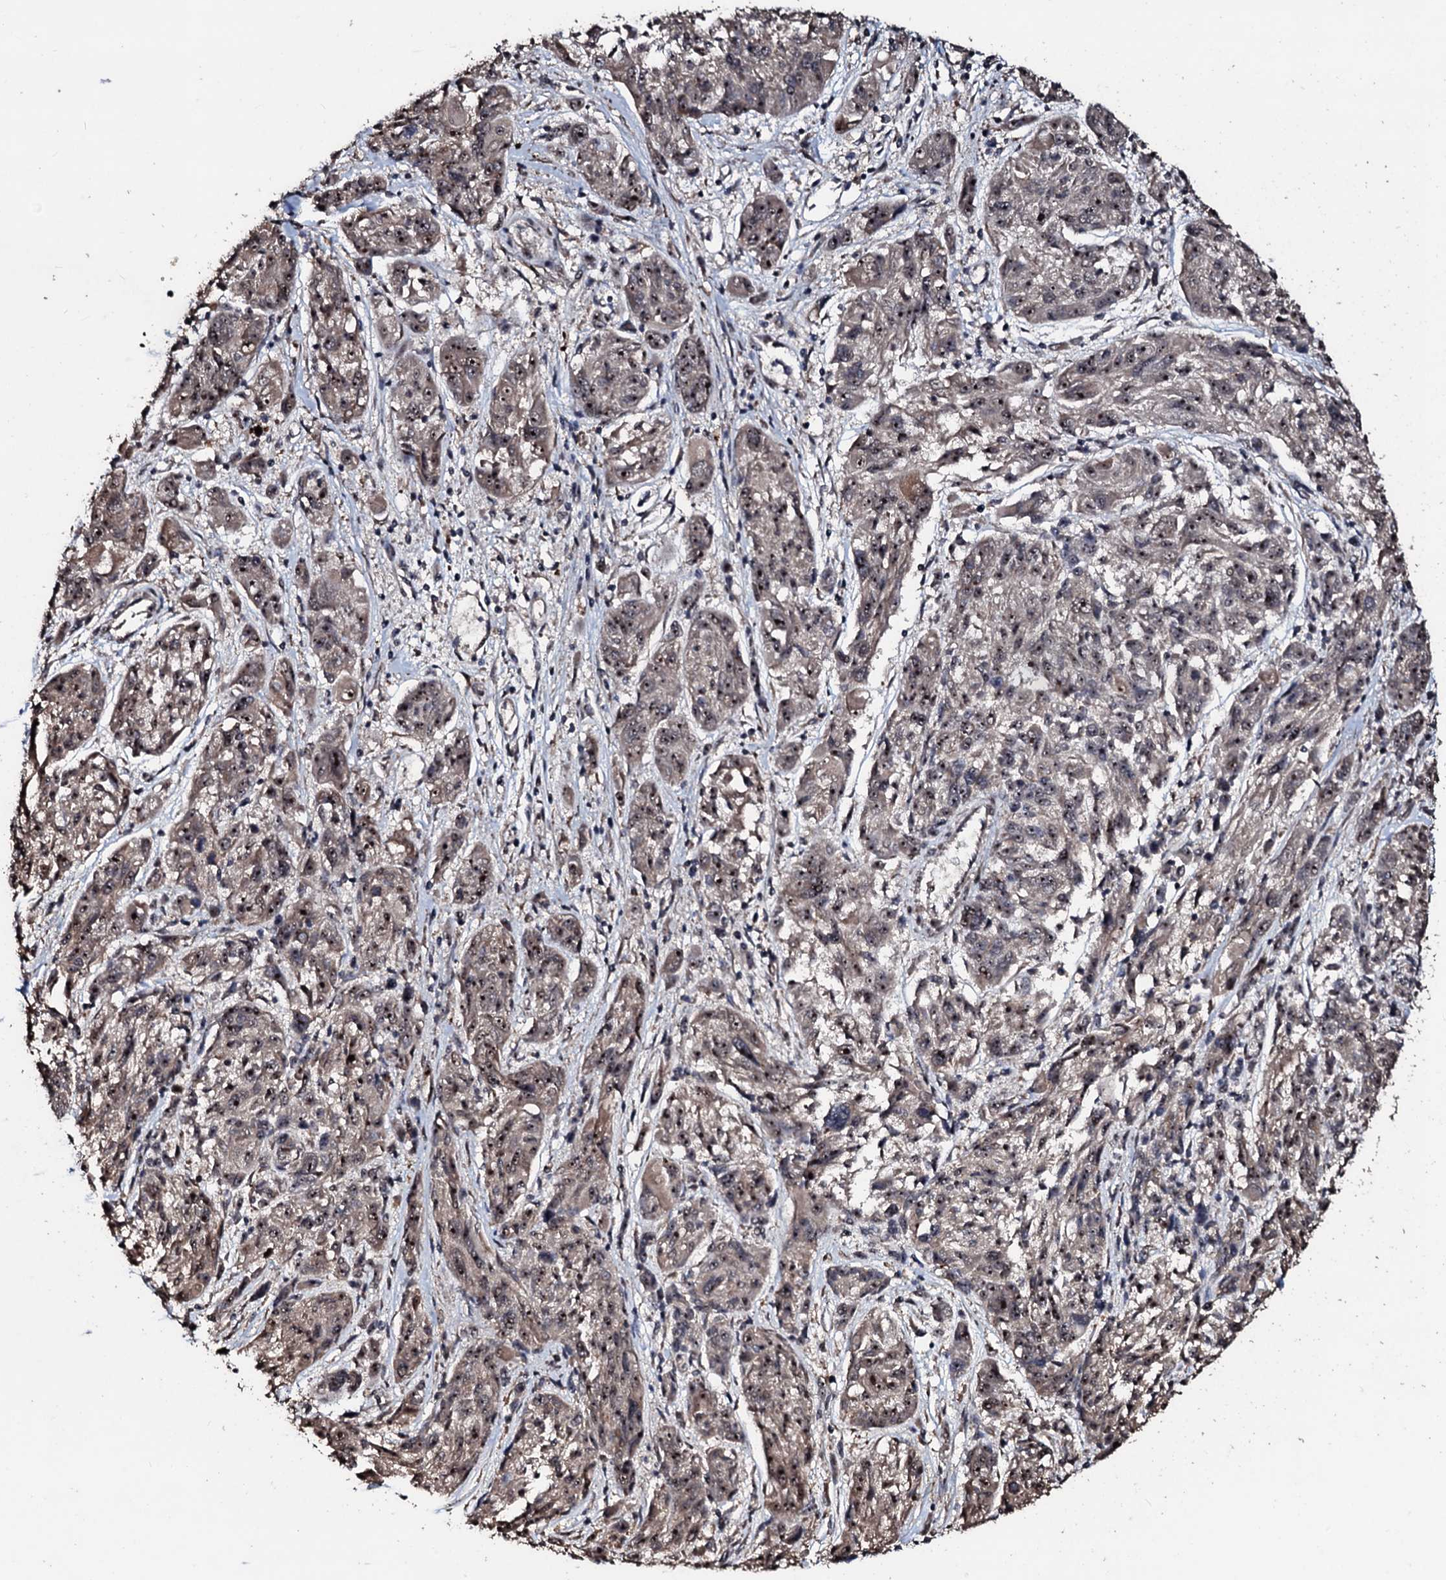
{"staining": {"intensity": "moderate", "quantity": ">75%", "location": "nuclear"}, "tissue": "melanoma", "cell_type": "Tumor cells", "image_type": "cancer", "snomed": [{"axis": "morphology", "description": "Malignant melanoma, NOS"}, {"axis": "topography", "description": "Skin"}], "caption": "Melanoma stained with a protein marker shows moderate staining in tumor cells.", "gene": "SUPT7L", "patient": {"sex": "male", "age": 53}}